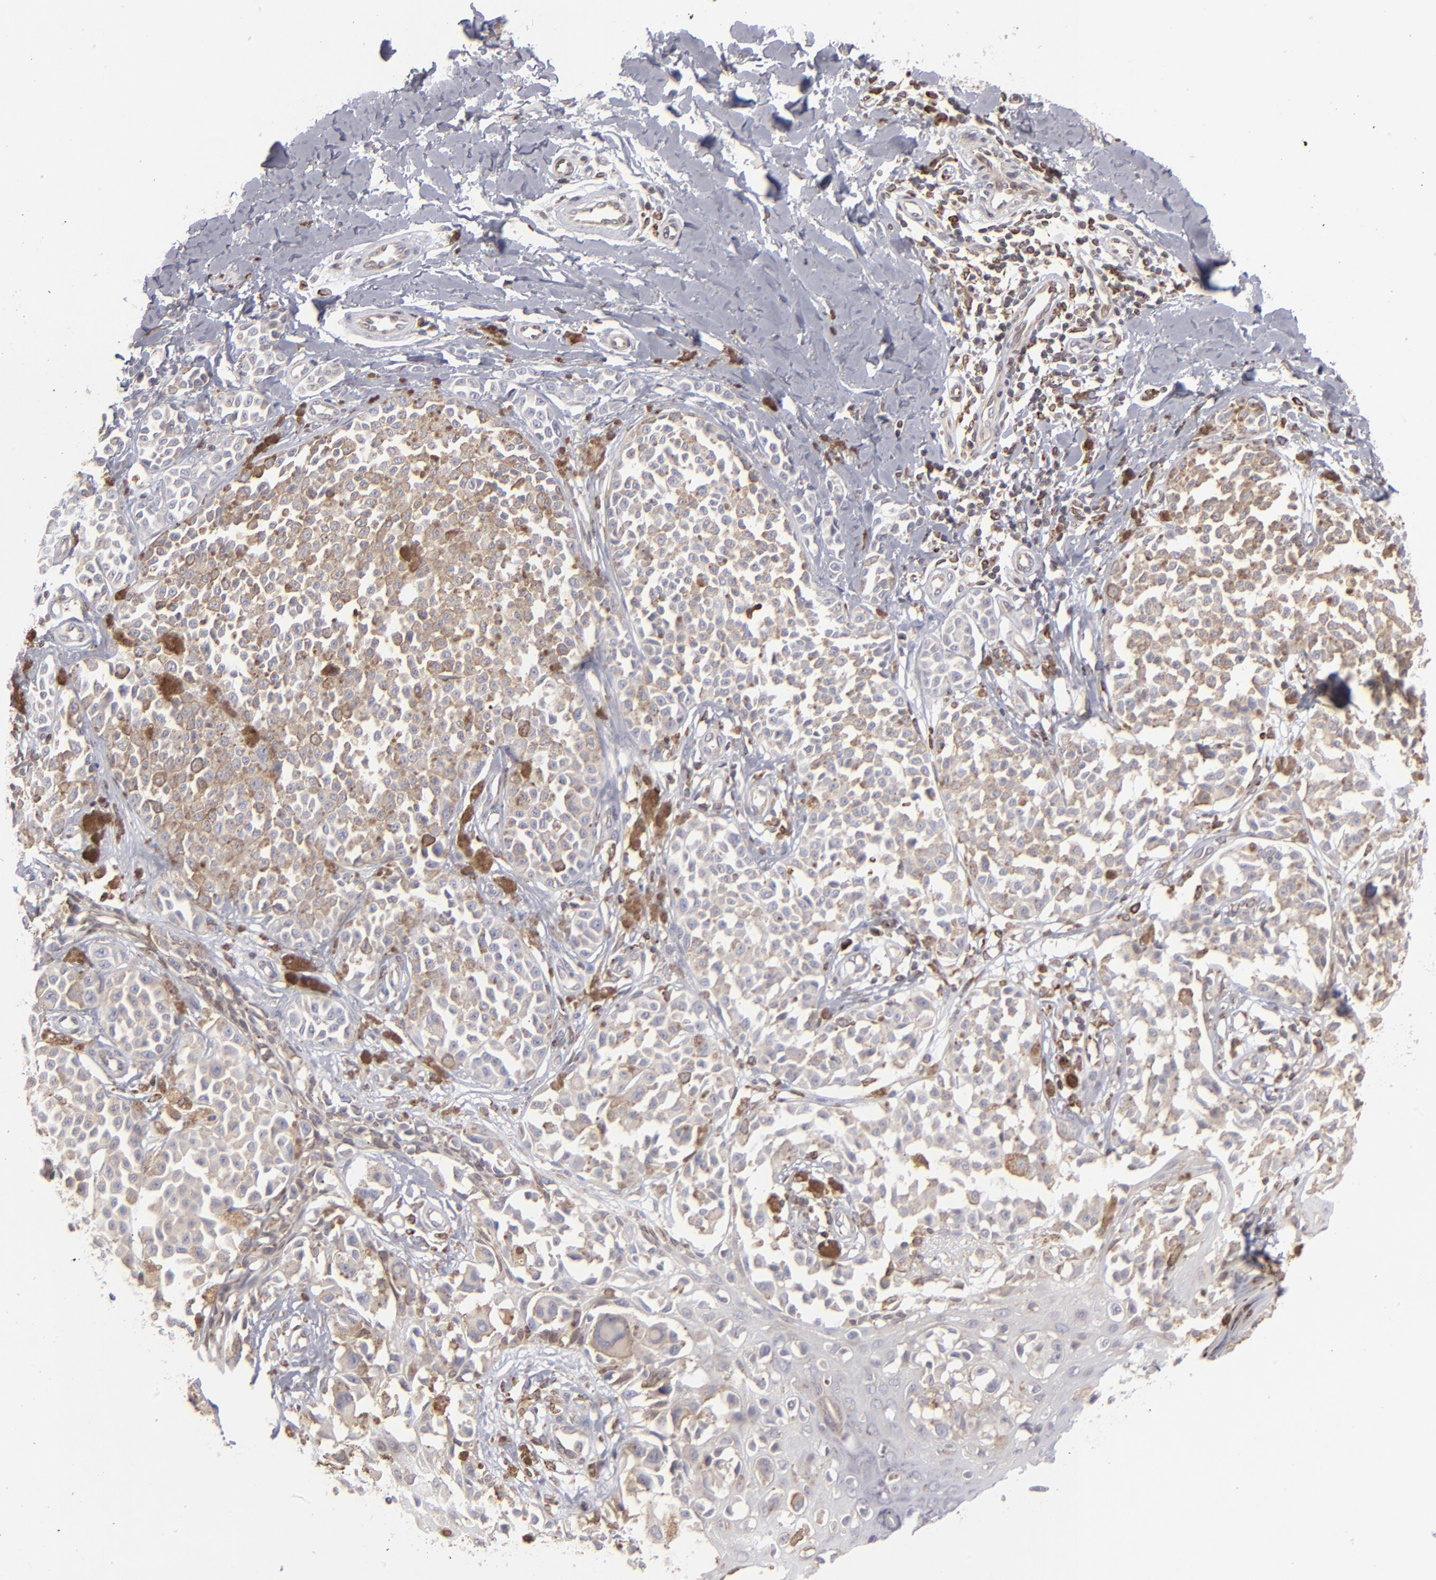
{"staining": {"intensity": "moderate", "quantity": "25%-75%", "location": "cytoplasmic/membranous"}, "tissue": "melanoma", "cell_type": "Tumor cells", "image_type": "cancer", "snomed": [{"axis": "morphology", "description": "Malignant melanoma, NOS"}, {"axis": "topography", "description": "Skin"}], "caption": "DAB immunohistochemical staining of melanoma displays moderate cytoplasmic/membranous protein positivity in approximately 25%-75% of tumor cells. Using DAB (brown) and hematoxylin (blue) stains, captured at high magnification using brightfield microscopy.", "gene": "TMX1", "patient": {"sex": "female", "age": 38}}